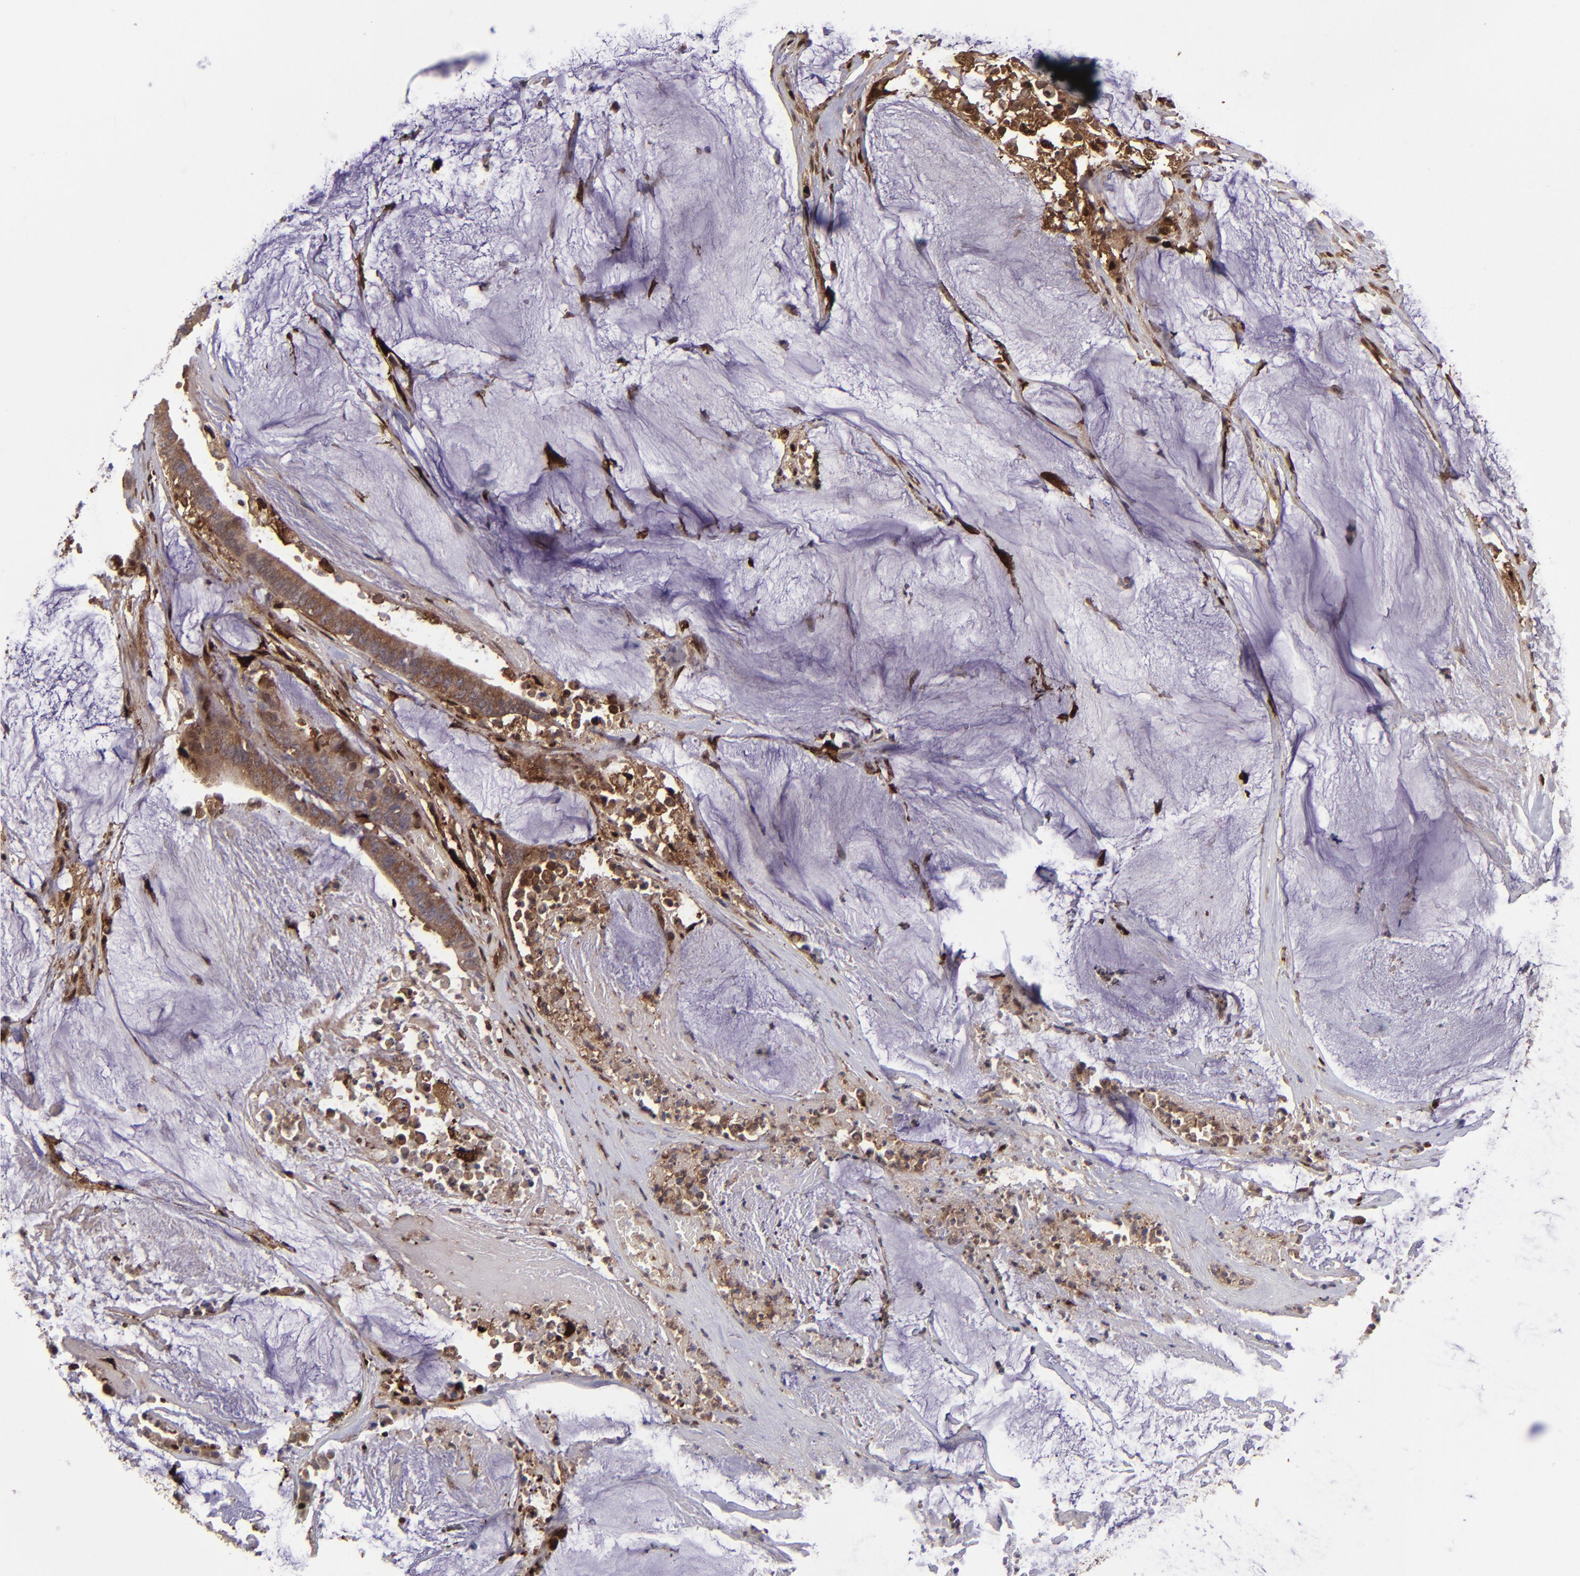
{"staining": {"intensity": "strong", "quantity": ">75%", "location": "cytoplasmic/membranous,nuclear"}, "tissue": "colorectal cancer", "cell_type": "Tumor cells", "image_type": "cancer", "snomed": [{"axis": "morphology", "description": "Adenocarcinoma, NOS"}, {"axis": "topography", "description": "Rectum"}], "caption": "This photomicrograph shows immunohistochemistry staining of human adenocarcinoma (colorectal), with high strong cytoplasmic/membranous and nuclear expression in about >75% of tumor cells.", "gene": "TYMP", "patient": {"sex": "female", "age": 66}}